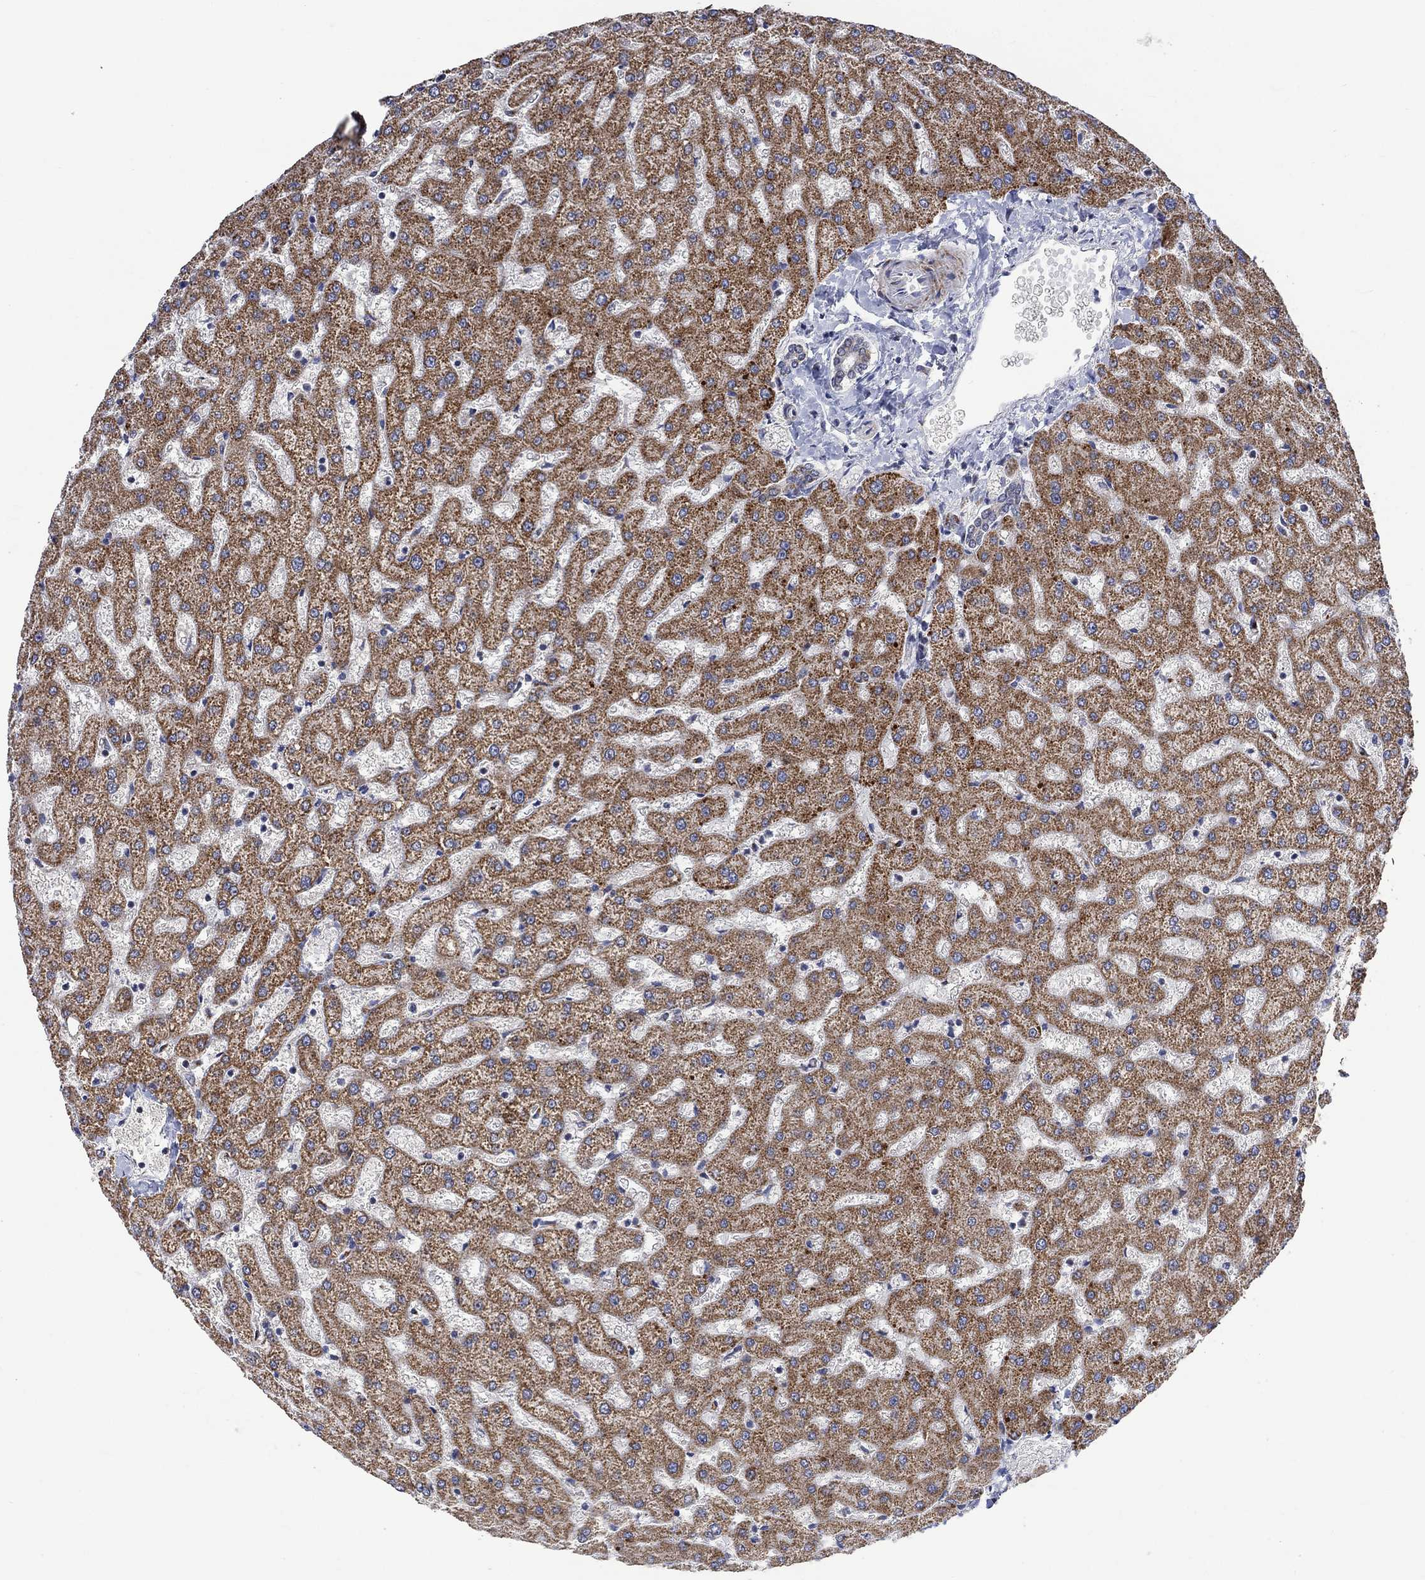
{"staining": {"intensity": "negative", "quantity": "none", "location": "none"}, "tissue": "liver", "cell_type": "Cholangiocytes", "image_type": "normal", "snomed": [{"axis": "morphology", "description": "Normal tissue, NOS"}, {"axis": "topography", "description": "Liver"}], "caption": "Immunohistochemistry (IHC) image of normal liver: liver stained with DAB exhibits no significant protein positivity in cholangiocytes.", "gene": "SLC48A1", "patient": {"sex": "female", "age": 50}}